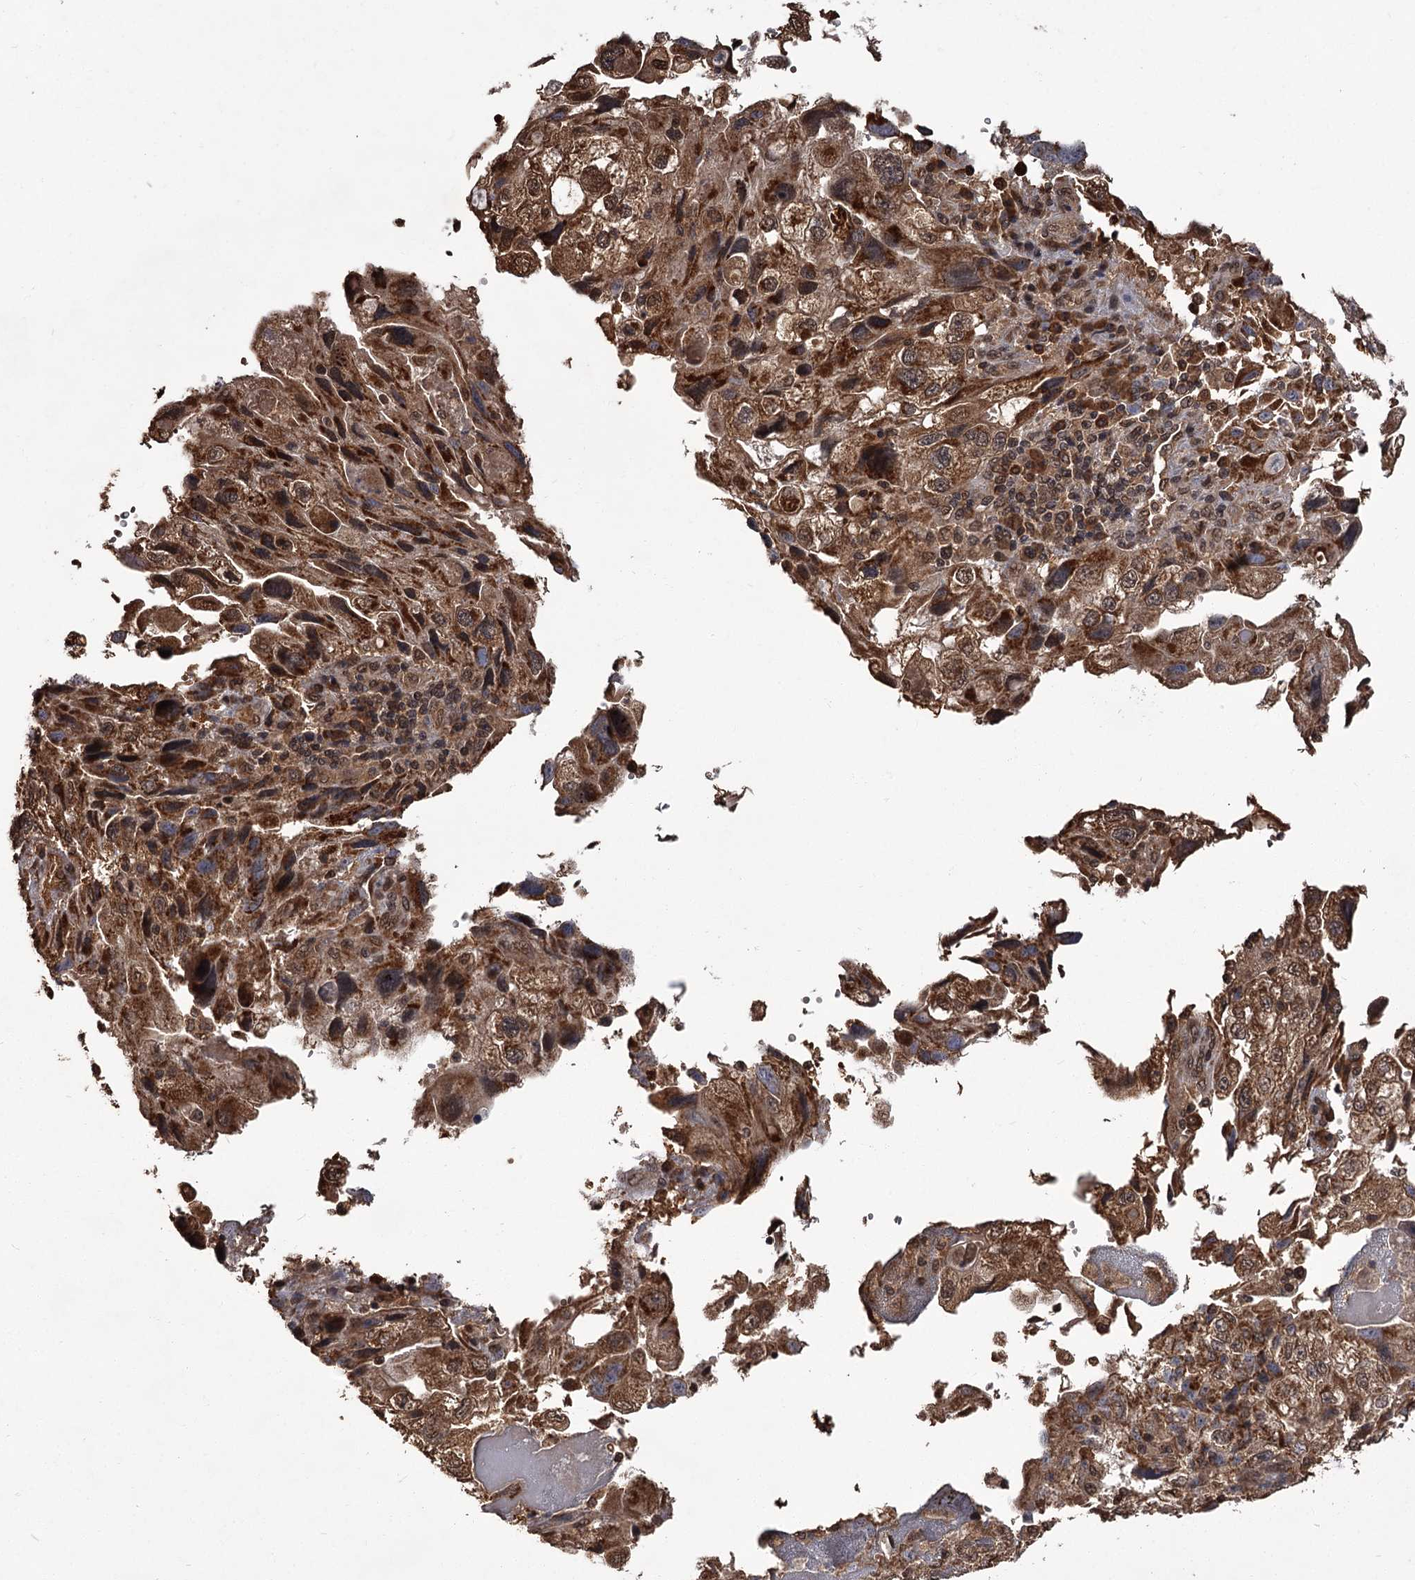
{"staining": {"intensity": "moderate", "quantity": ">75%", "location": "cytoplasmic/membranous,nuclear"}, "tissue": "endometrial cancer", "cell_type": "Tumor cells", "image_type": "cancer", "snomed": [{"axis": "morphology", "description": "Adenocarcinoma, NOS"}, {"axis": "topography", "description": "Endometrium"}], "caption": "Protein expression analysis of endometrial cancer (adenocarcinoma) displays moderate cytoplasmic/membranous and nuclear positivity in approximately >75% of tumor cells.", "gene": "NPRL2", "patient": {"sex": "female", "age": 49}}